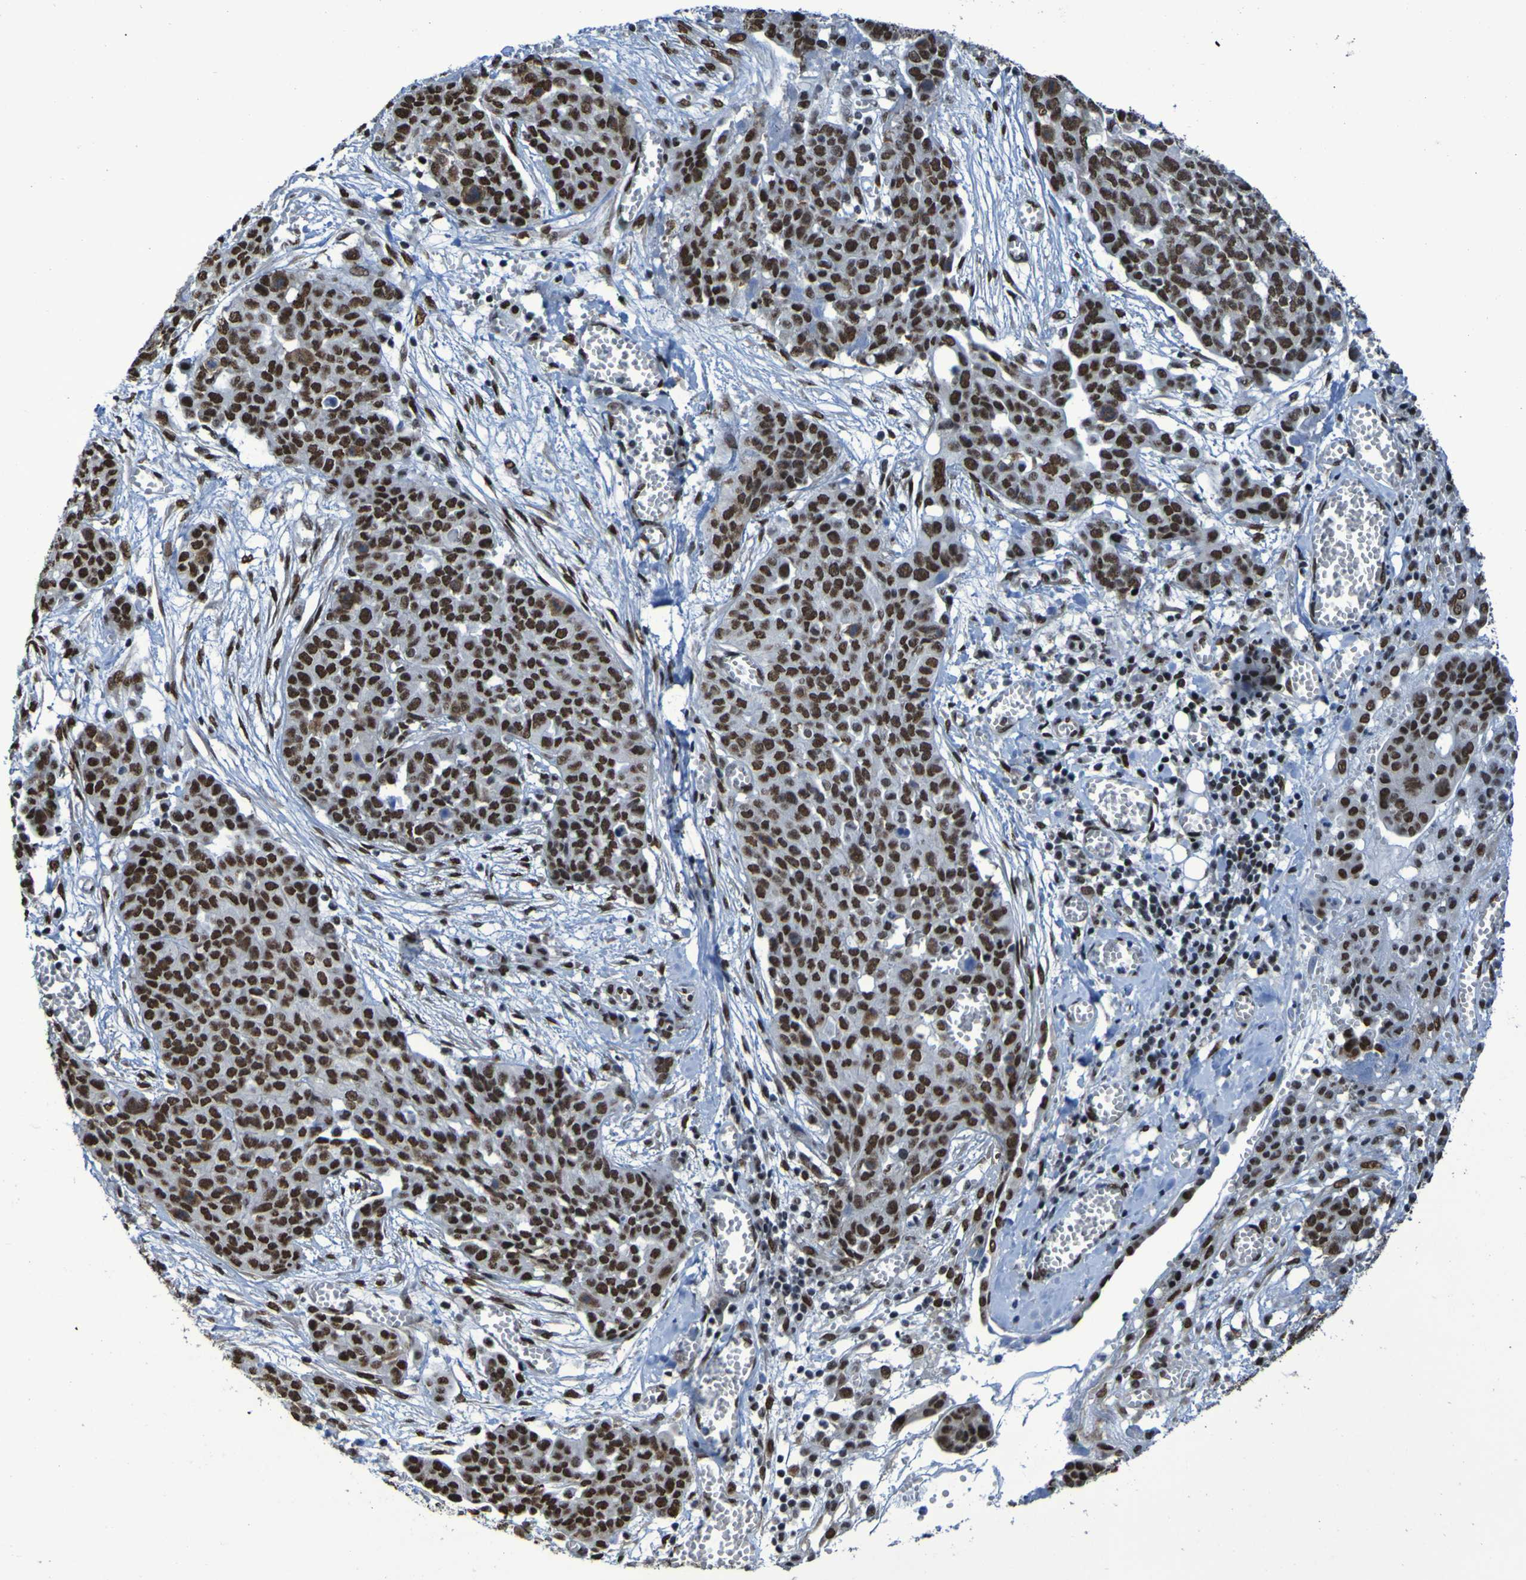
{"staining": {"intensity": "strong", "quantity": ">75%", "location": "nuclear"}, "tissue": "ovarian cancer", "cell_type": "Tumor cells", "image_type": "cancer", "snomed": [{"axis": "morphology", "description": "Cystadenocarcinoma, serous, NOS"}, {"axis": "topography", "description": "Soft tissue"}, {"axis": "topography", "description": "Ovary"}], "caption": "Immunohistochemistry (IHC) (DAB) staining of human ovarian serous cystadenocarcinoma displays strong nuclear protein expression in approximately >75% of tumor cells. (IHC, brightfield microscopy, high magnification).", "gene": "HNRNPR", "patient": {"sex": "female", "age": 57}}